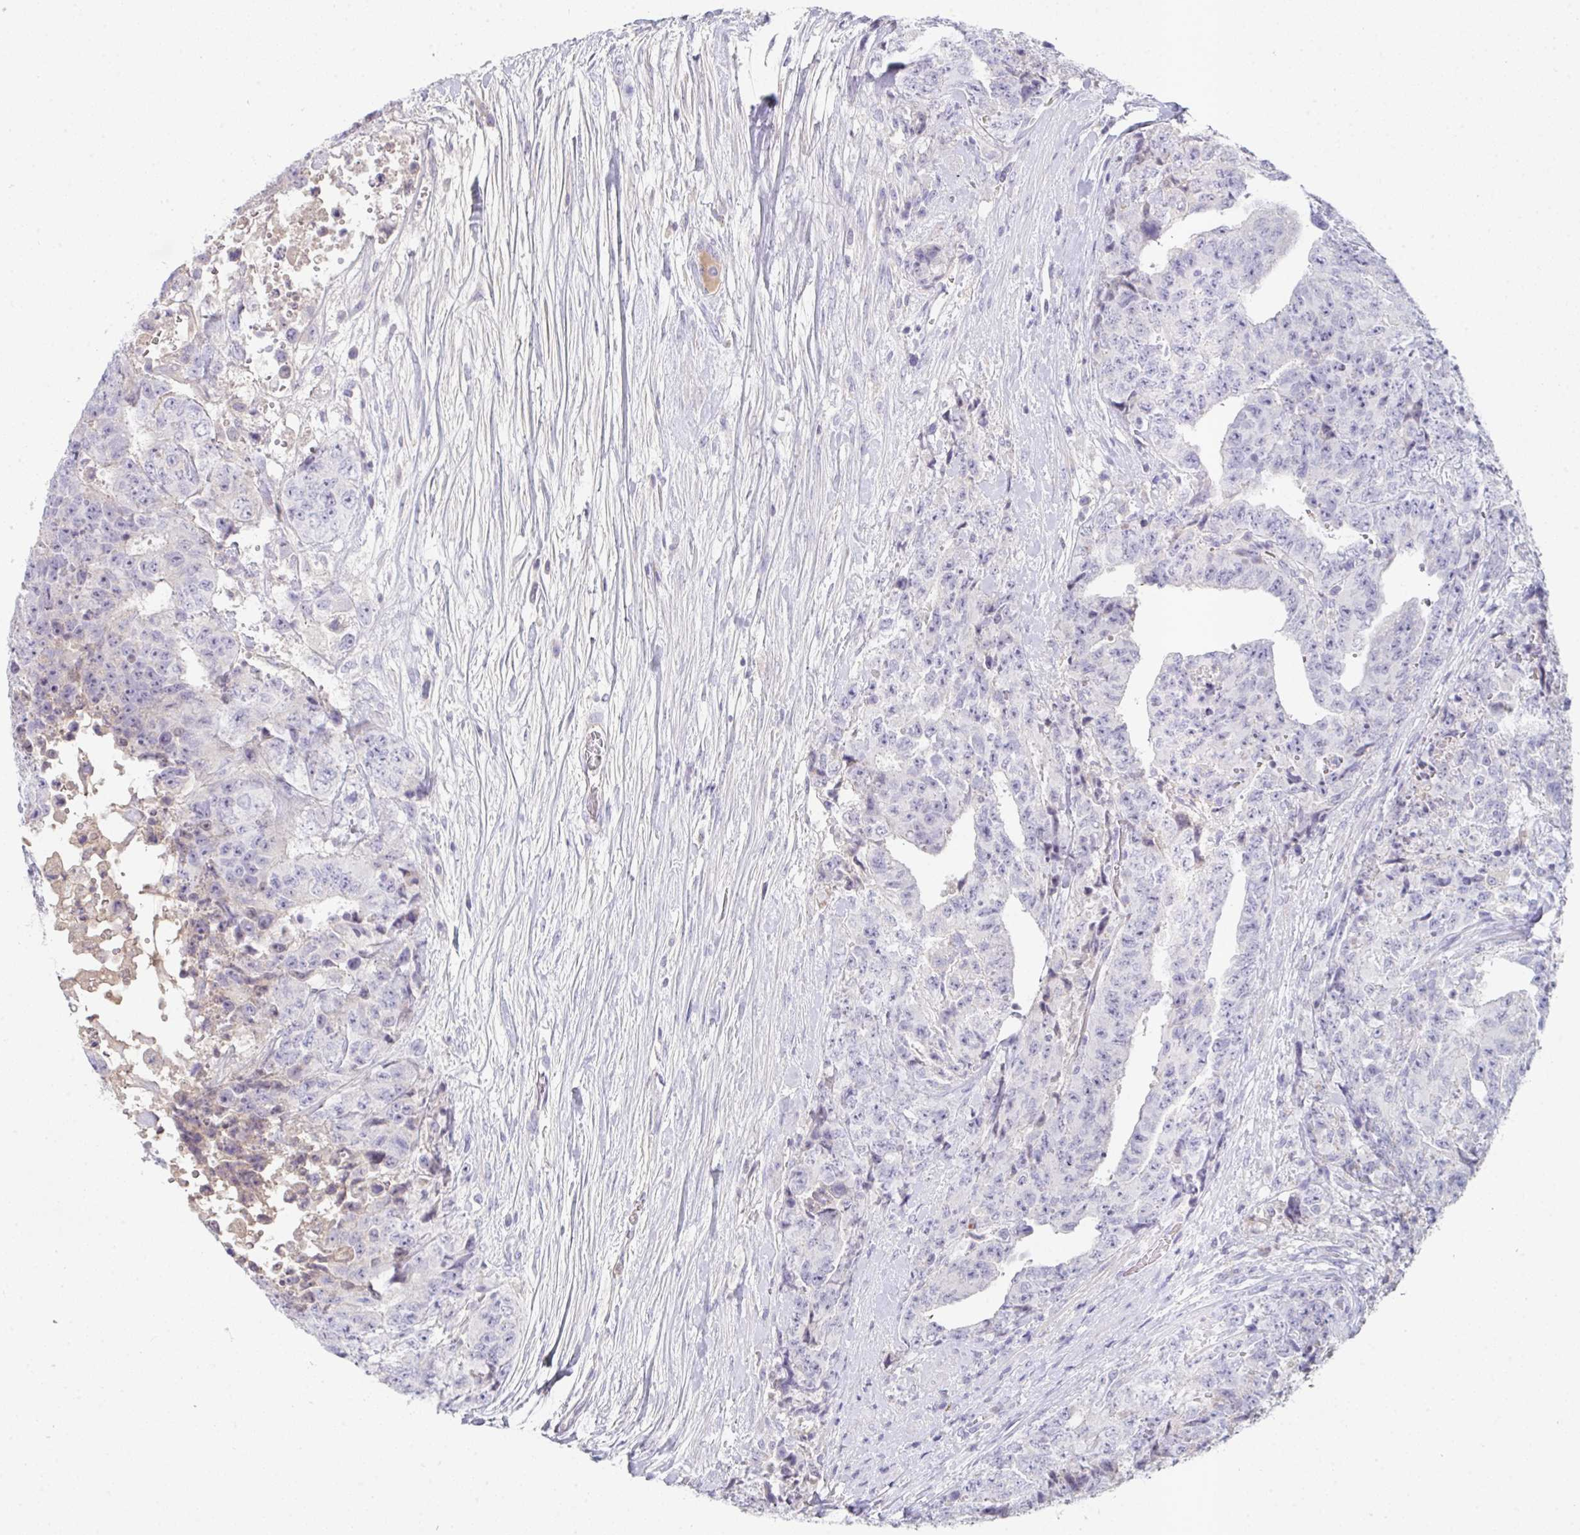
{"staining": {"intensity": "negative", "quantity": "none", "location": "none"}, "tissue": "testis cancer", "cell_type": "Tumor cells", "image_type": "cancer", "snomed": [{"axis": "morphology", "description": "Carcinoma, Embryonal, NOS"}, {"axis": "topography", "description": "Testis"}], "caption": "This micrograph is of embryonal carcinoma (testis) stained with immunohistochemistry (IHC) to label a protein in brown with the nuclei are counter-stained blue. There is no expression in tumor cells.", "gene": "HGFAC", "patient": {"sex": "male", "age": 24}}